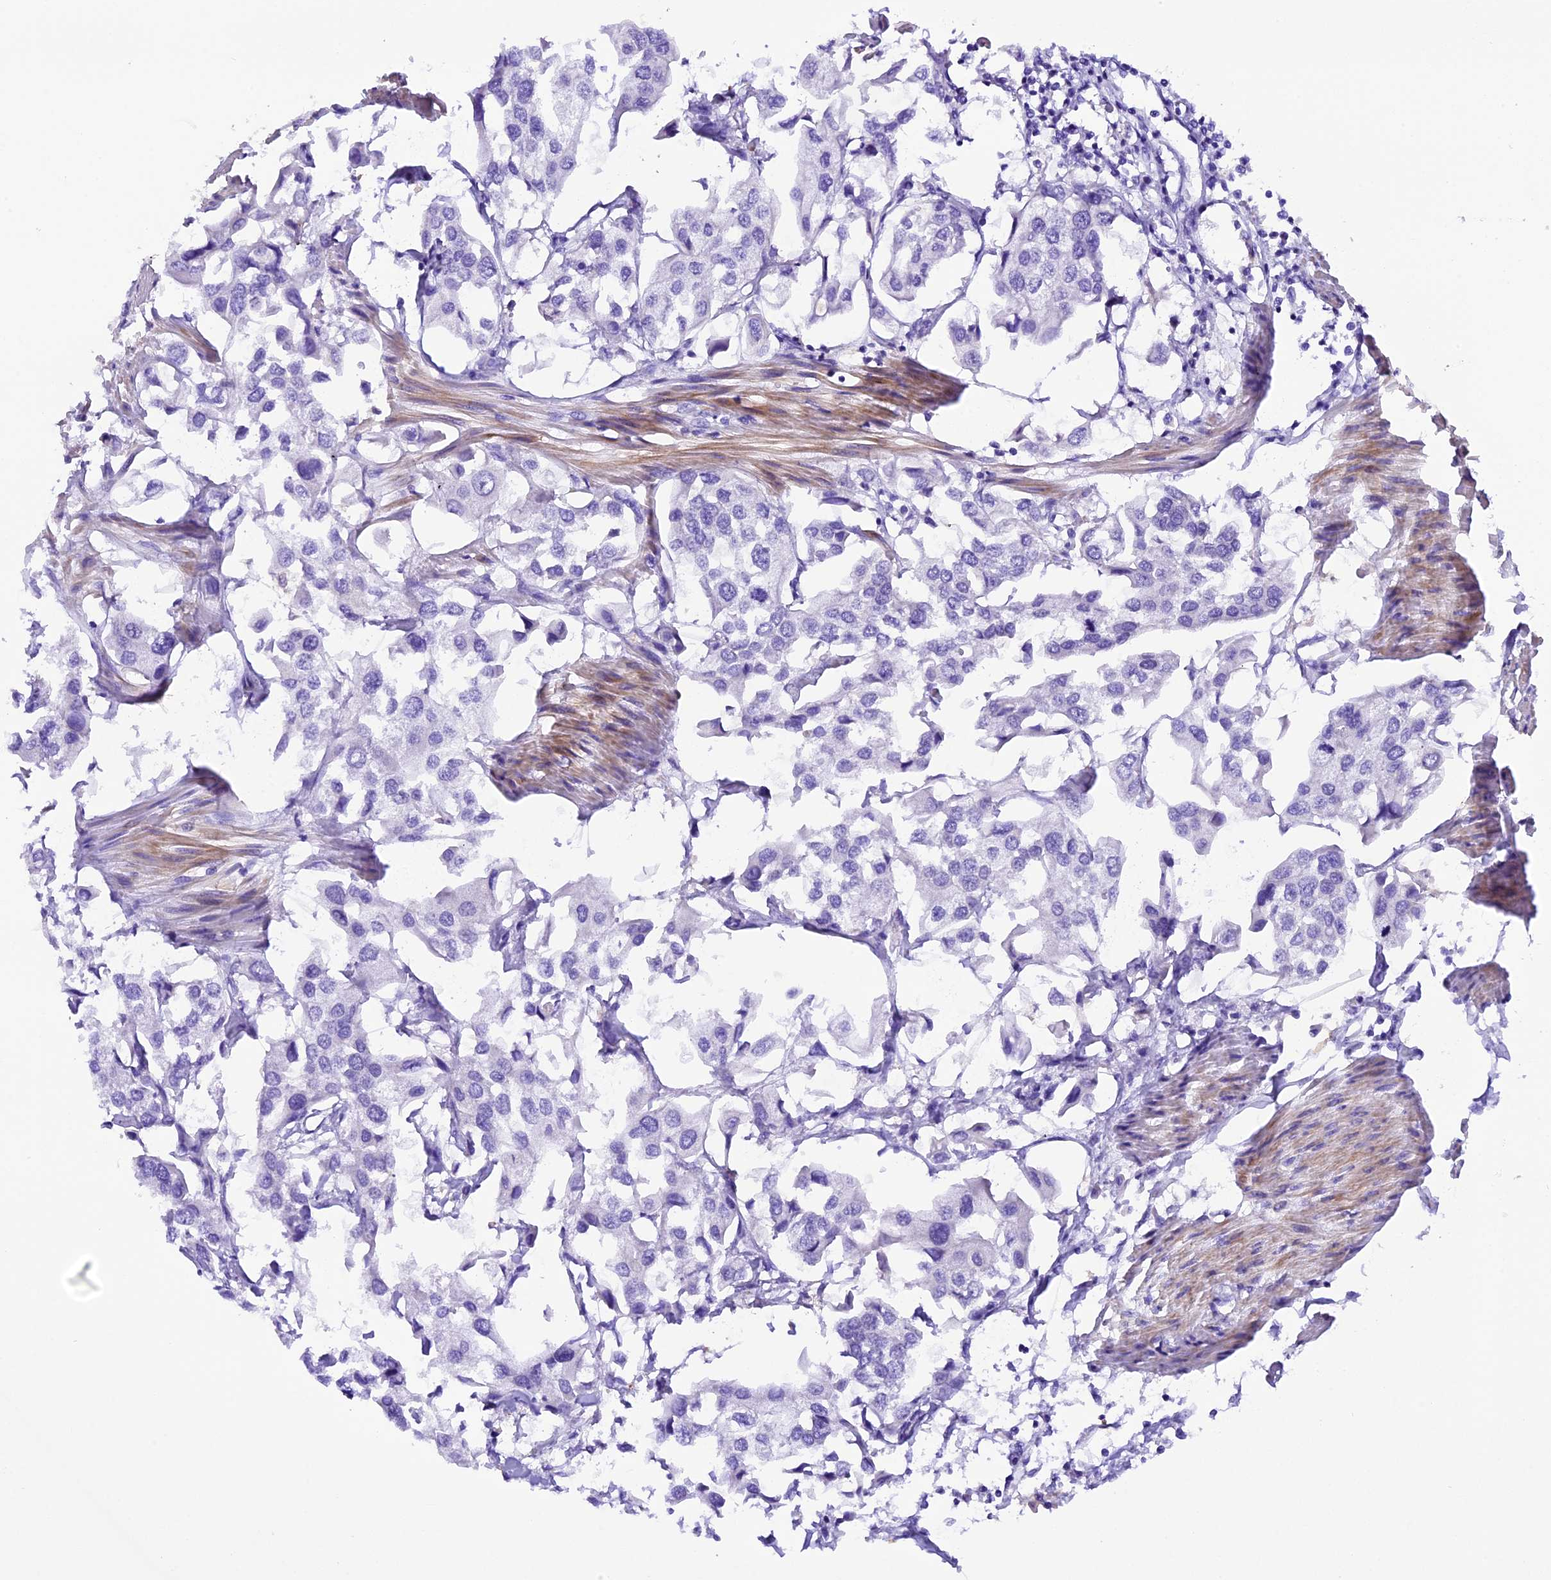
{"staining": {"intensity": "negative", "quantity": "none", "location": "none"}, "tissue": "urothelial cancer", "cell_type": "Tumor cells", "image_type": "cancer", "snomed": [{"axis": "morphology", "description": "Urothelial carcinoma, High grade"}, {"axis": "topography", "description": "Urinary bladder"}], "caption": "An immunohistochemistry (IHC) micrograph of urothelial cancer is shown. There is no staining in tumor cells of urothelial cancer.", "gene": "MEX3B", "patient": {"sex": "male", "age": 64}}